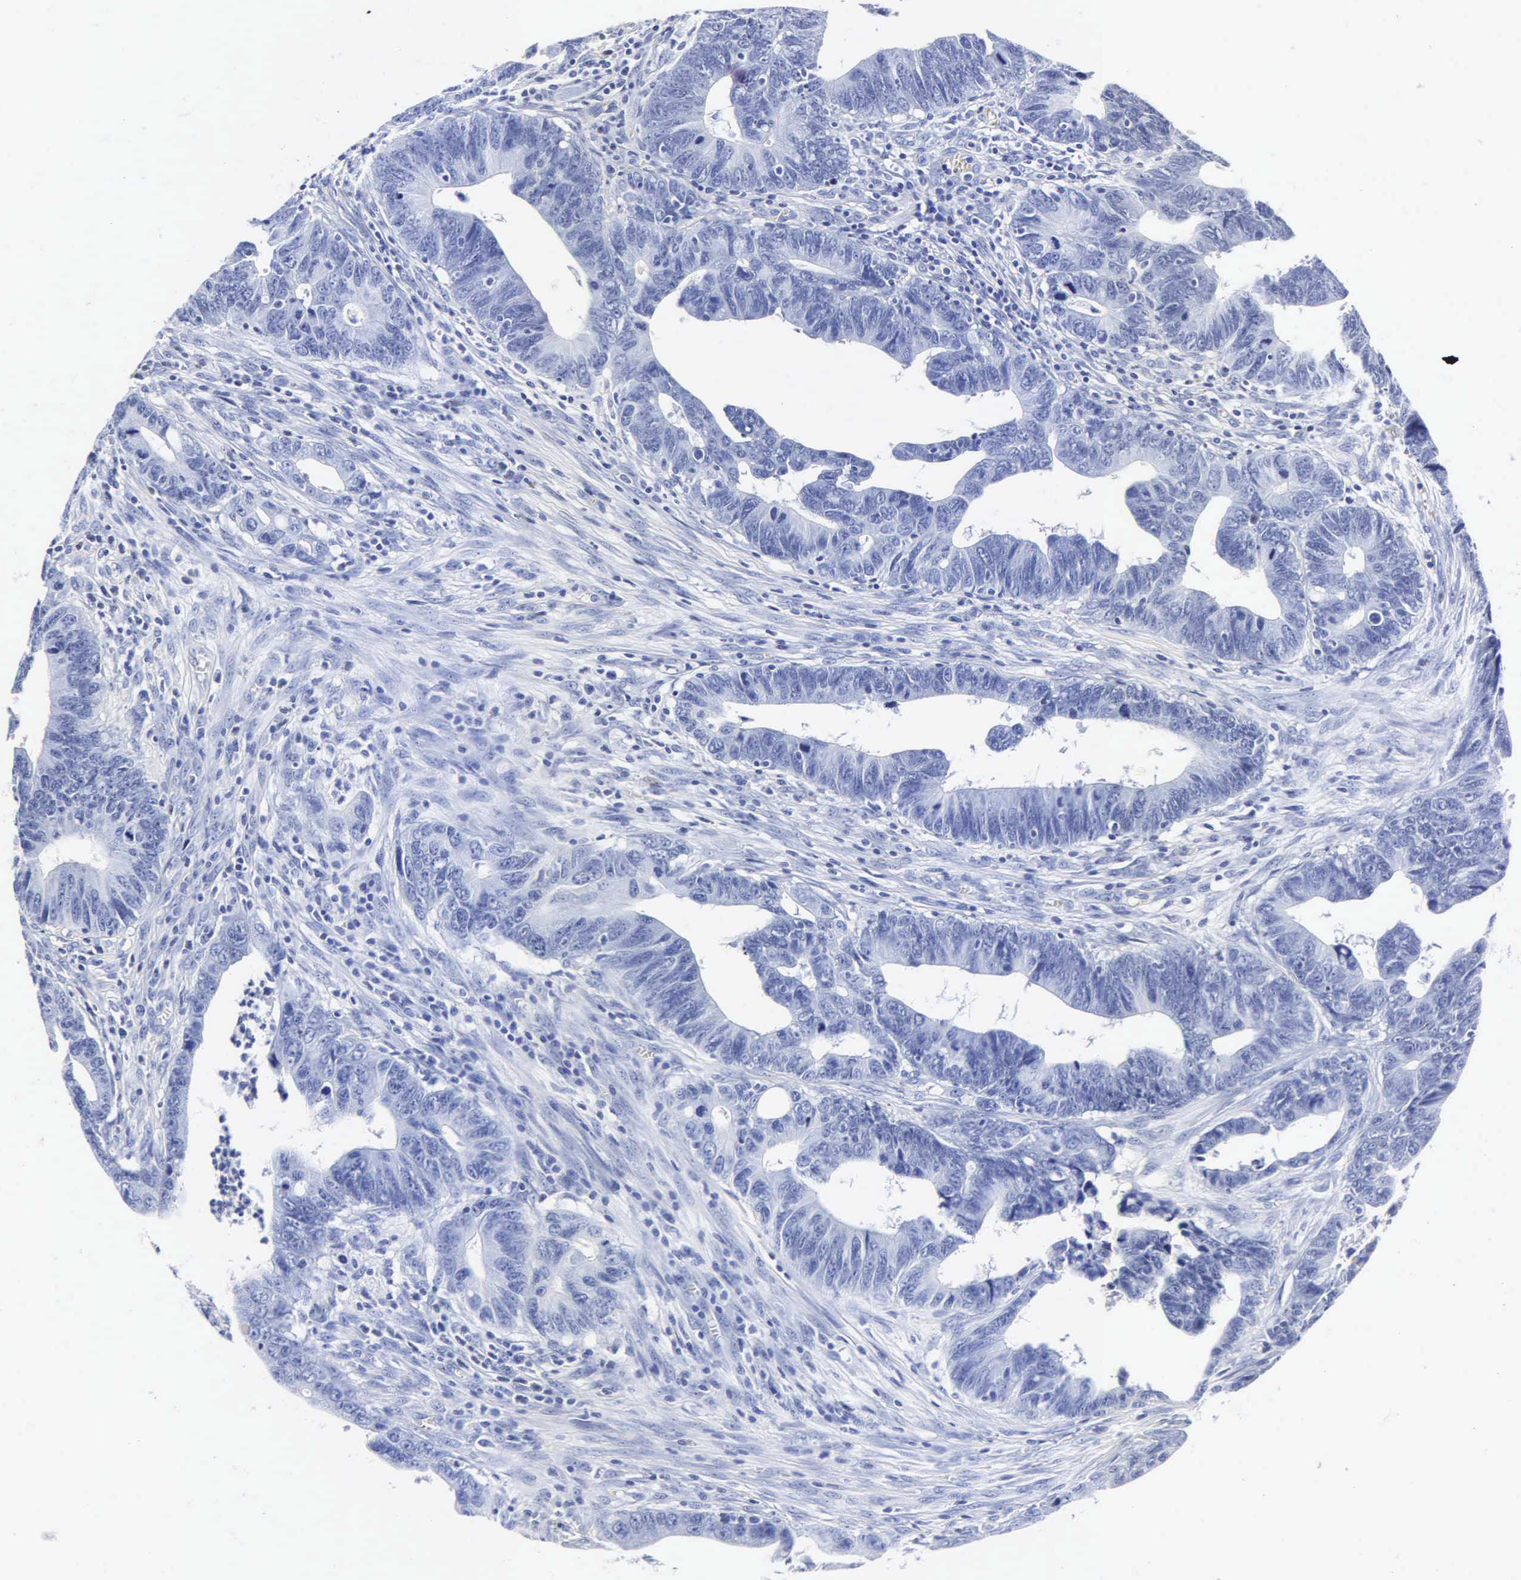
{"staining": {"intensity": "negative", "quantity": "none", "location": "none"}, "tissue": "colorectal cancer", "cell_type": "Tumor cells", "image_type": "cancer", "snomed": [{"axis": "morphology", "description": "Adenocarcinoma, NOS"}, {"axis": "topography", "description": "Colon"}], "caption": "Histopathology image shows no significant protein staining in tumor cells of colorectal cancer.", "gene": "MB", "patient": {"sex": "female", "age": 78}}